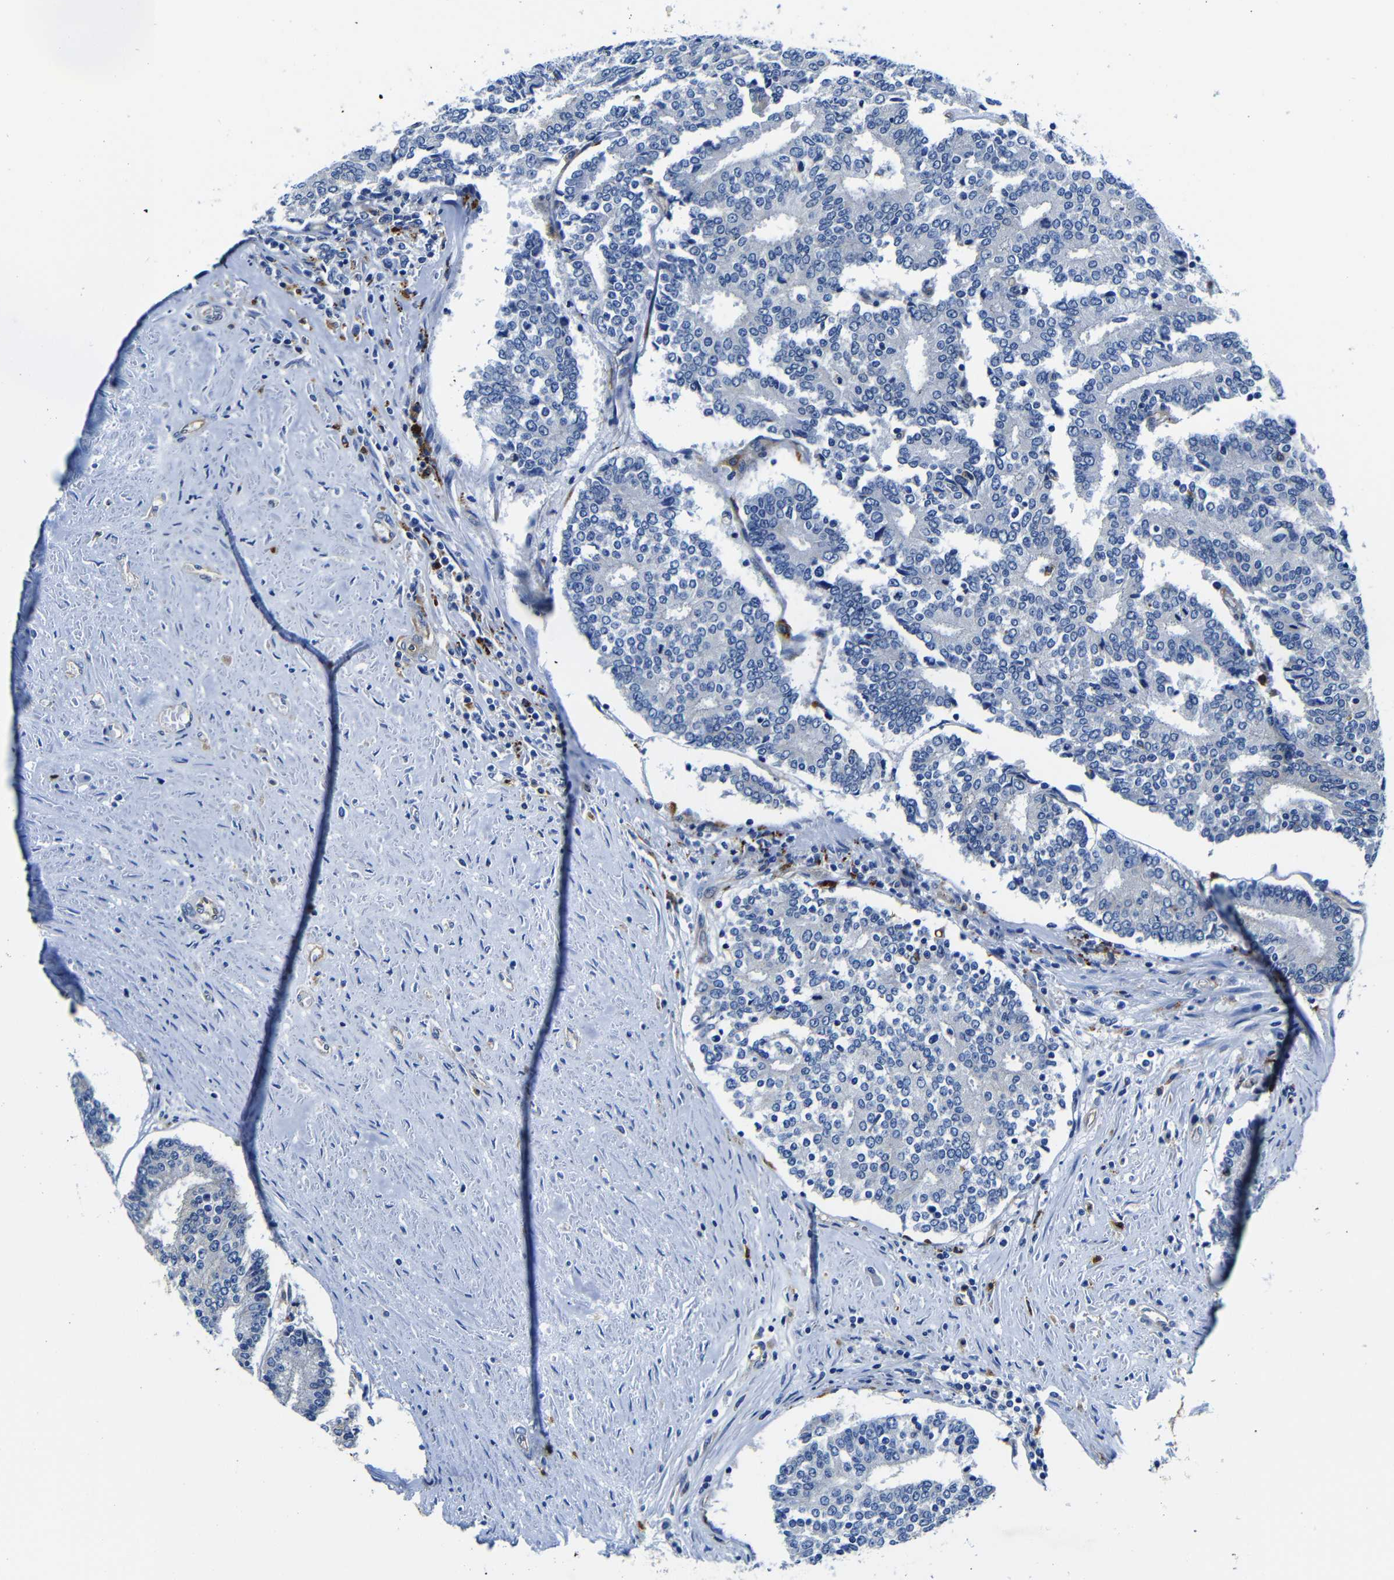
{"staining": {"intensity": "negative", "quantity": "none", "location": "none"}, "tissue": "prostate cancer", "cell_type": "Tumor cells", "image_type": "cancer", "snomed": [{"axis": "morphology", "description": "Normal tissue, NOS"}, {"axis": "morphology", "description": "Adenocarcinoma, High grade"}, {"axis": "topography", "description": "Prostate"}, {"axis": "topography", "description": "Seminal veicle"}], "caption": "Immunohistochemistry (IHC) histopathology image of neoplastic tissue: prostate cancer stained with DAB (3,3'-diaminobenzidine) displays no significant protein positivity in tumor cells.", "gene": "GIMAP2", "patient": {"sex": "male", "age": 55}}